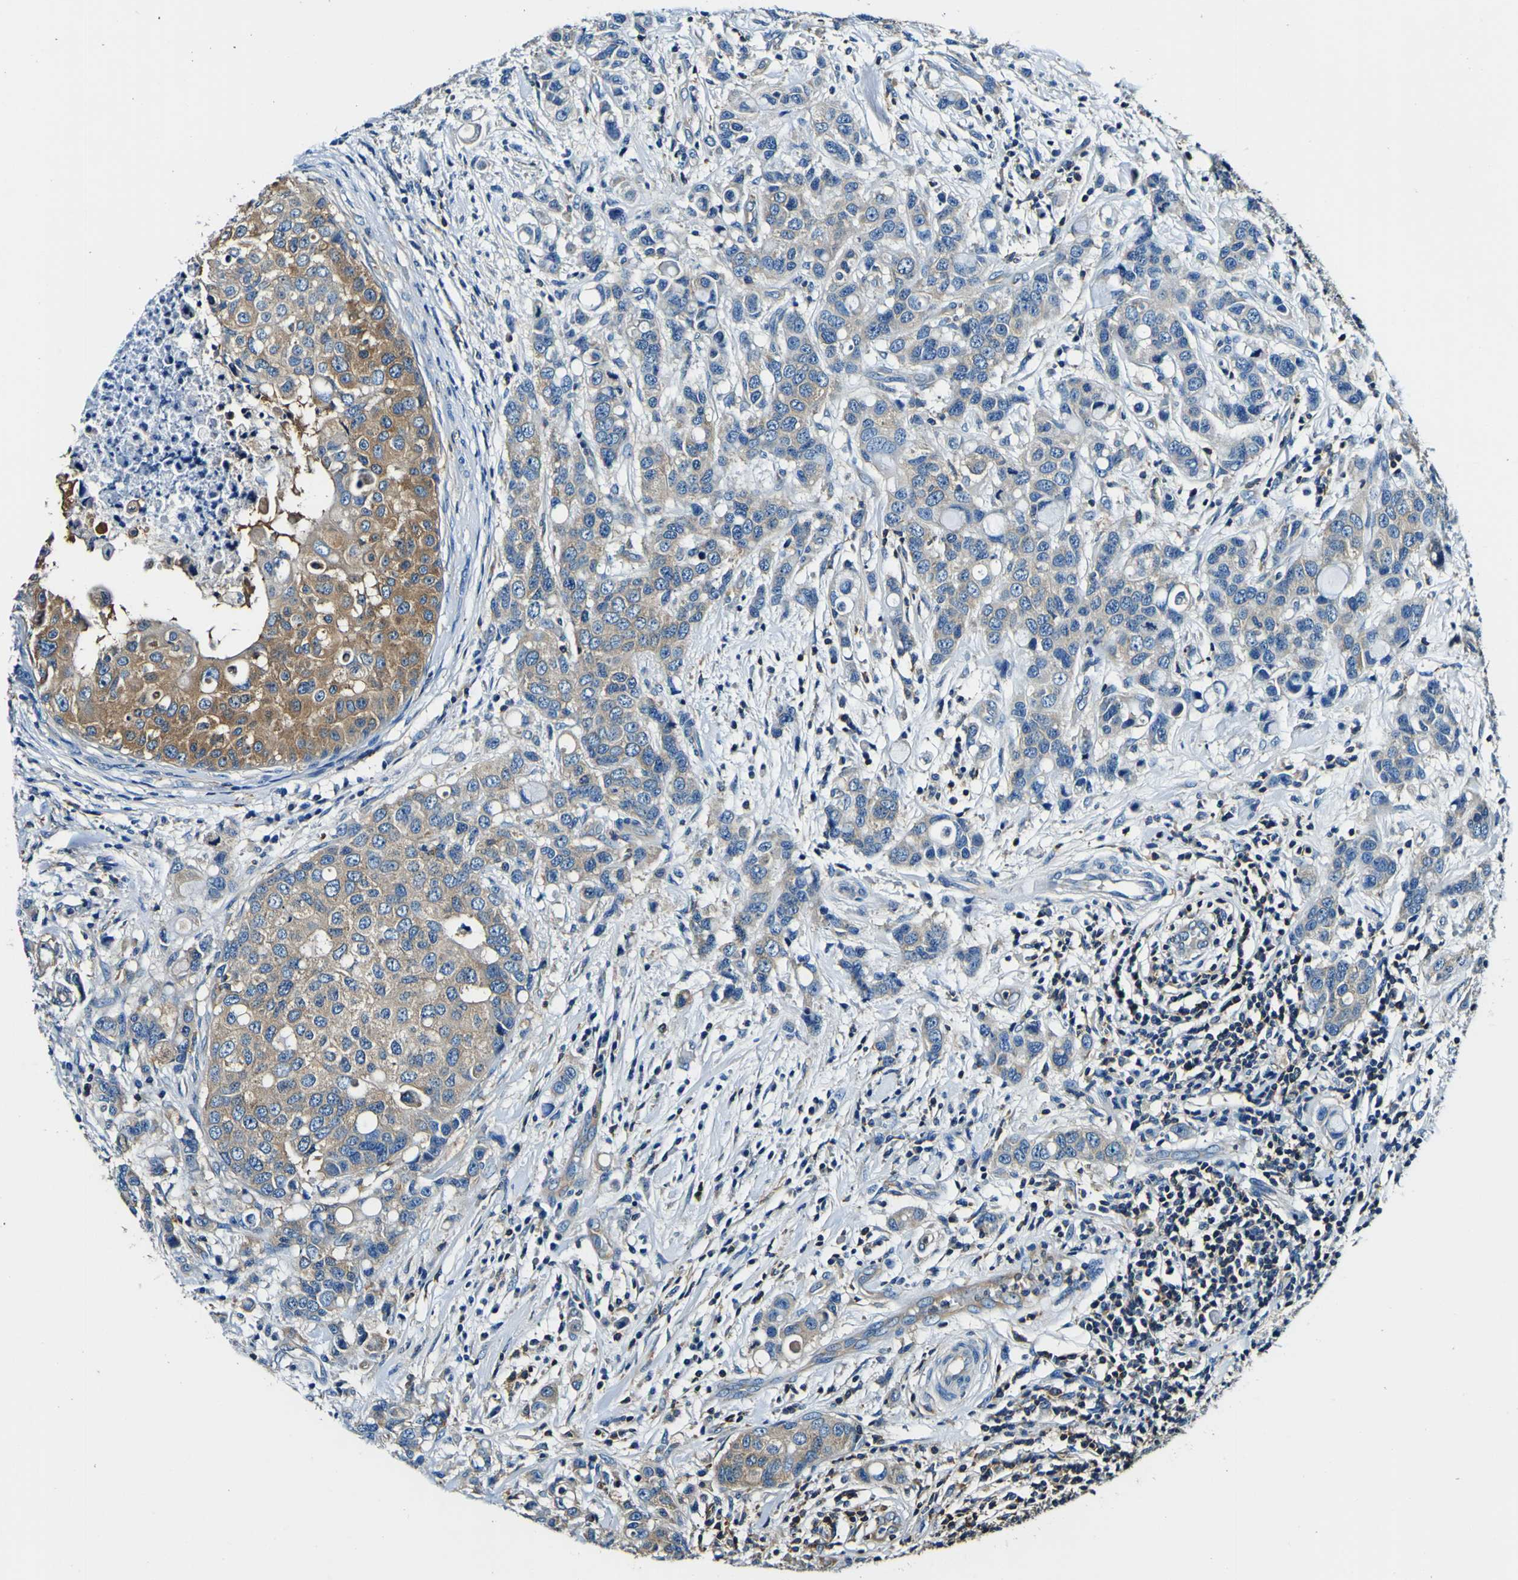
{"staining": {"intensity": "moderate", "quantity": ">75%", "location": "cytoplasmic/membranous"}, "tissue": "breast cancer", "cell_type": "Tumor cells", "image_type": "cancer", "snomed": [{"axis": "morphology", "description": "Duct carcinoma"}, {"axis": "topography", "description": "Breast"}], "caption": "Protein analysis of infiltrating ductal carcinoma (breast) tissue shows moderate cytoplasmic/membranous positivity in approximately >75% of tumor cells.", "gene": "RHOT2", "patient": {"sex": "female", "age": 27}}